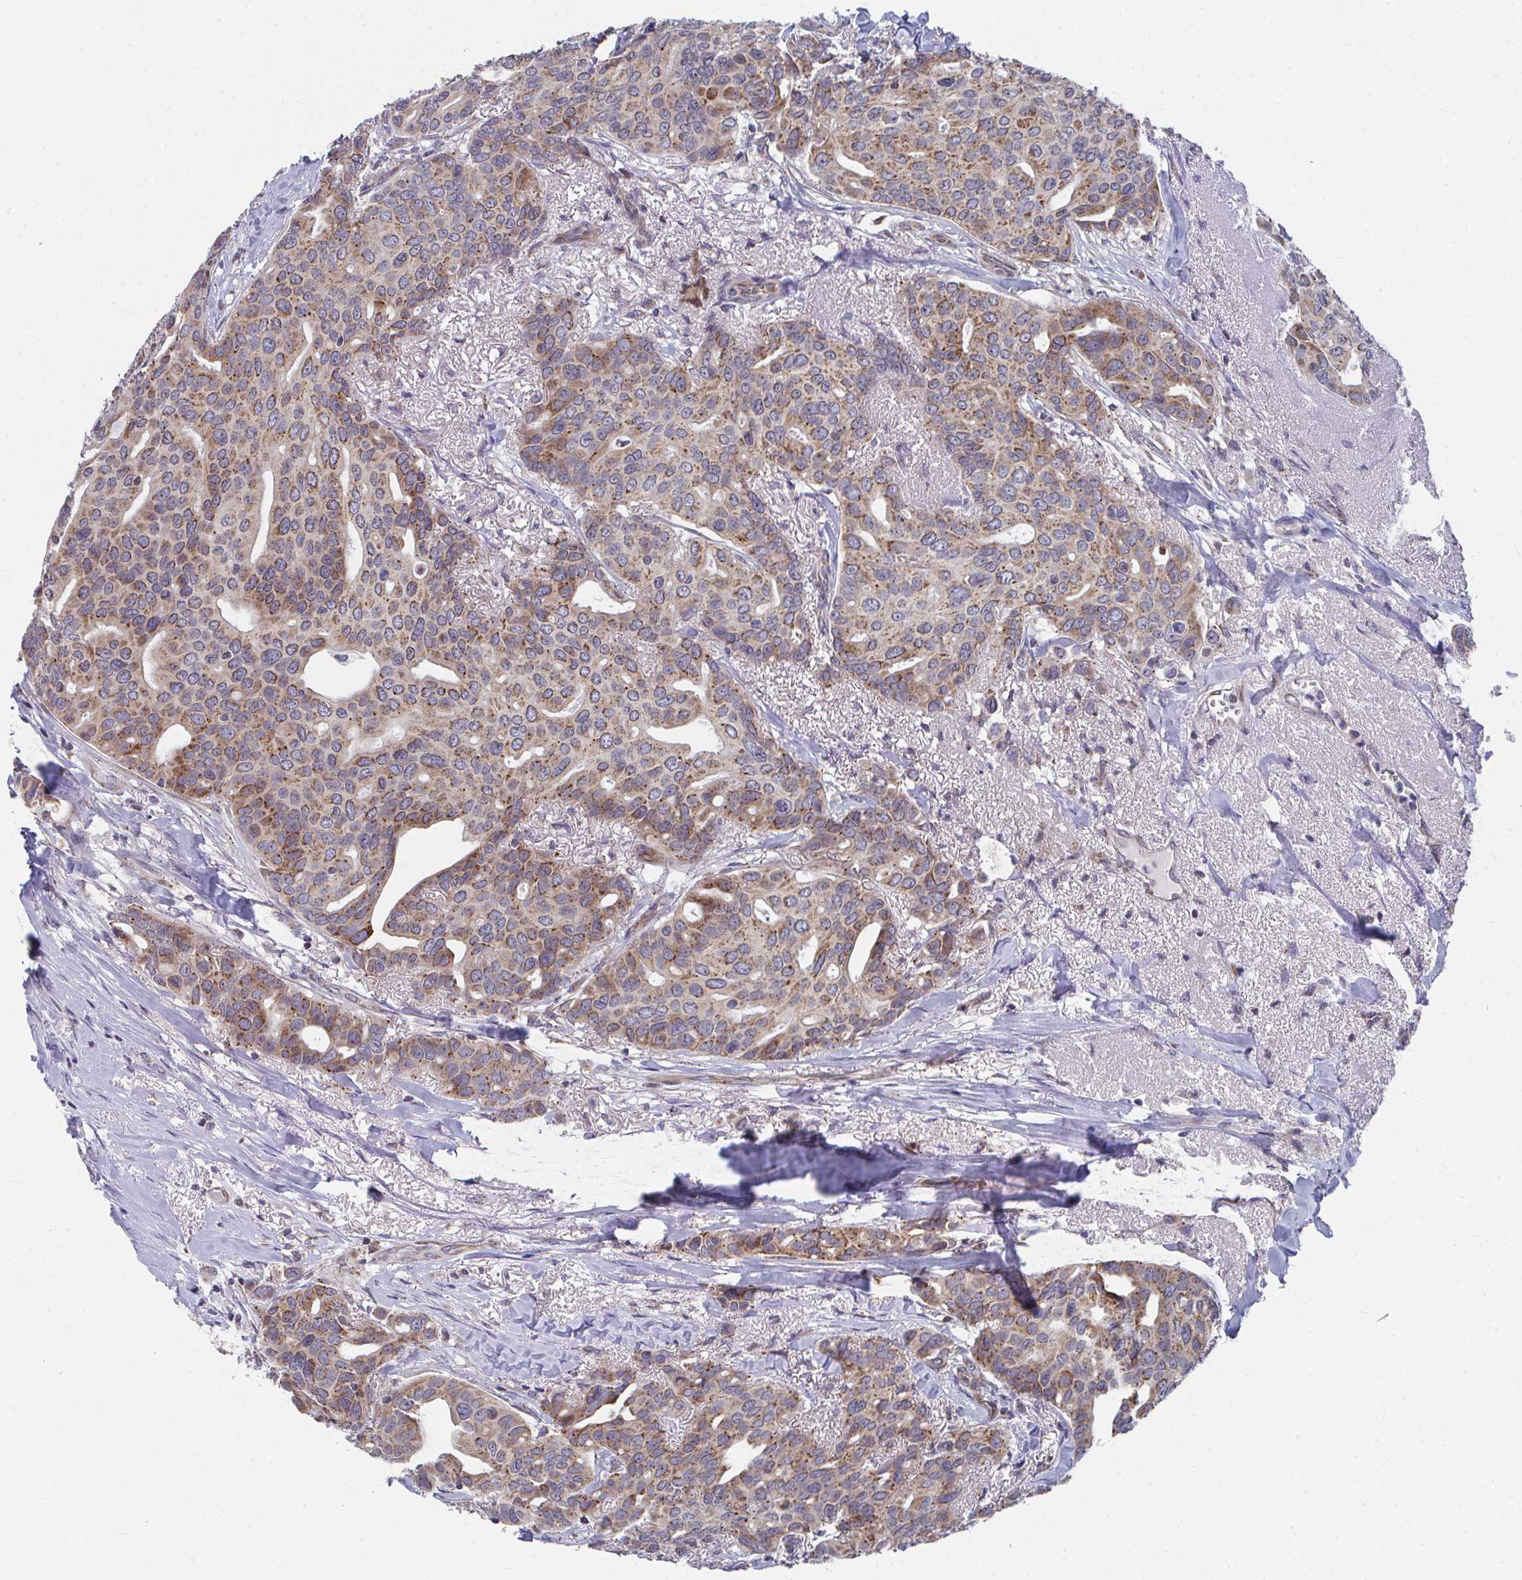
{"staining": {"intensity": "moderate", "quantity": ">75%", "location": "cytoplasmic/membranous"}, "tissue": "breast cancer", "cell_type": "Tumor cells", "image_type": "cancer", "snomed": [{"axis": "morphology", "description": "Duct carcinoma"}, {"axis": "topography", "description": "Breast"}], "caption": "Approximately >75% of tumor cells in human breast cancer (intraductal carcinoma) exhibit moderate cytoplasmic/membranous protein staining as visualized by brown immunohistochemical staining.", "gene": "PEX3", "patient": {"sex": "female", "age": 54}}